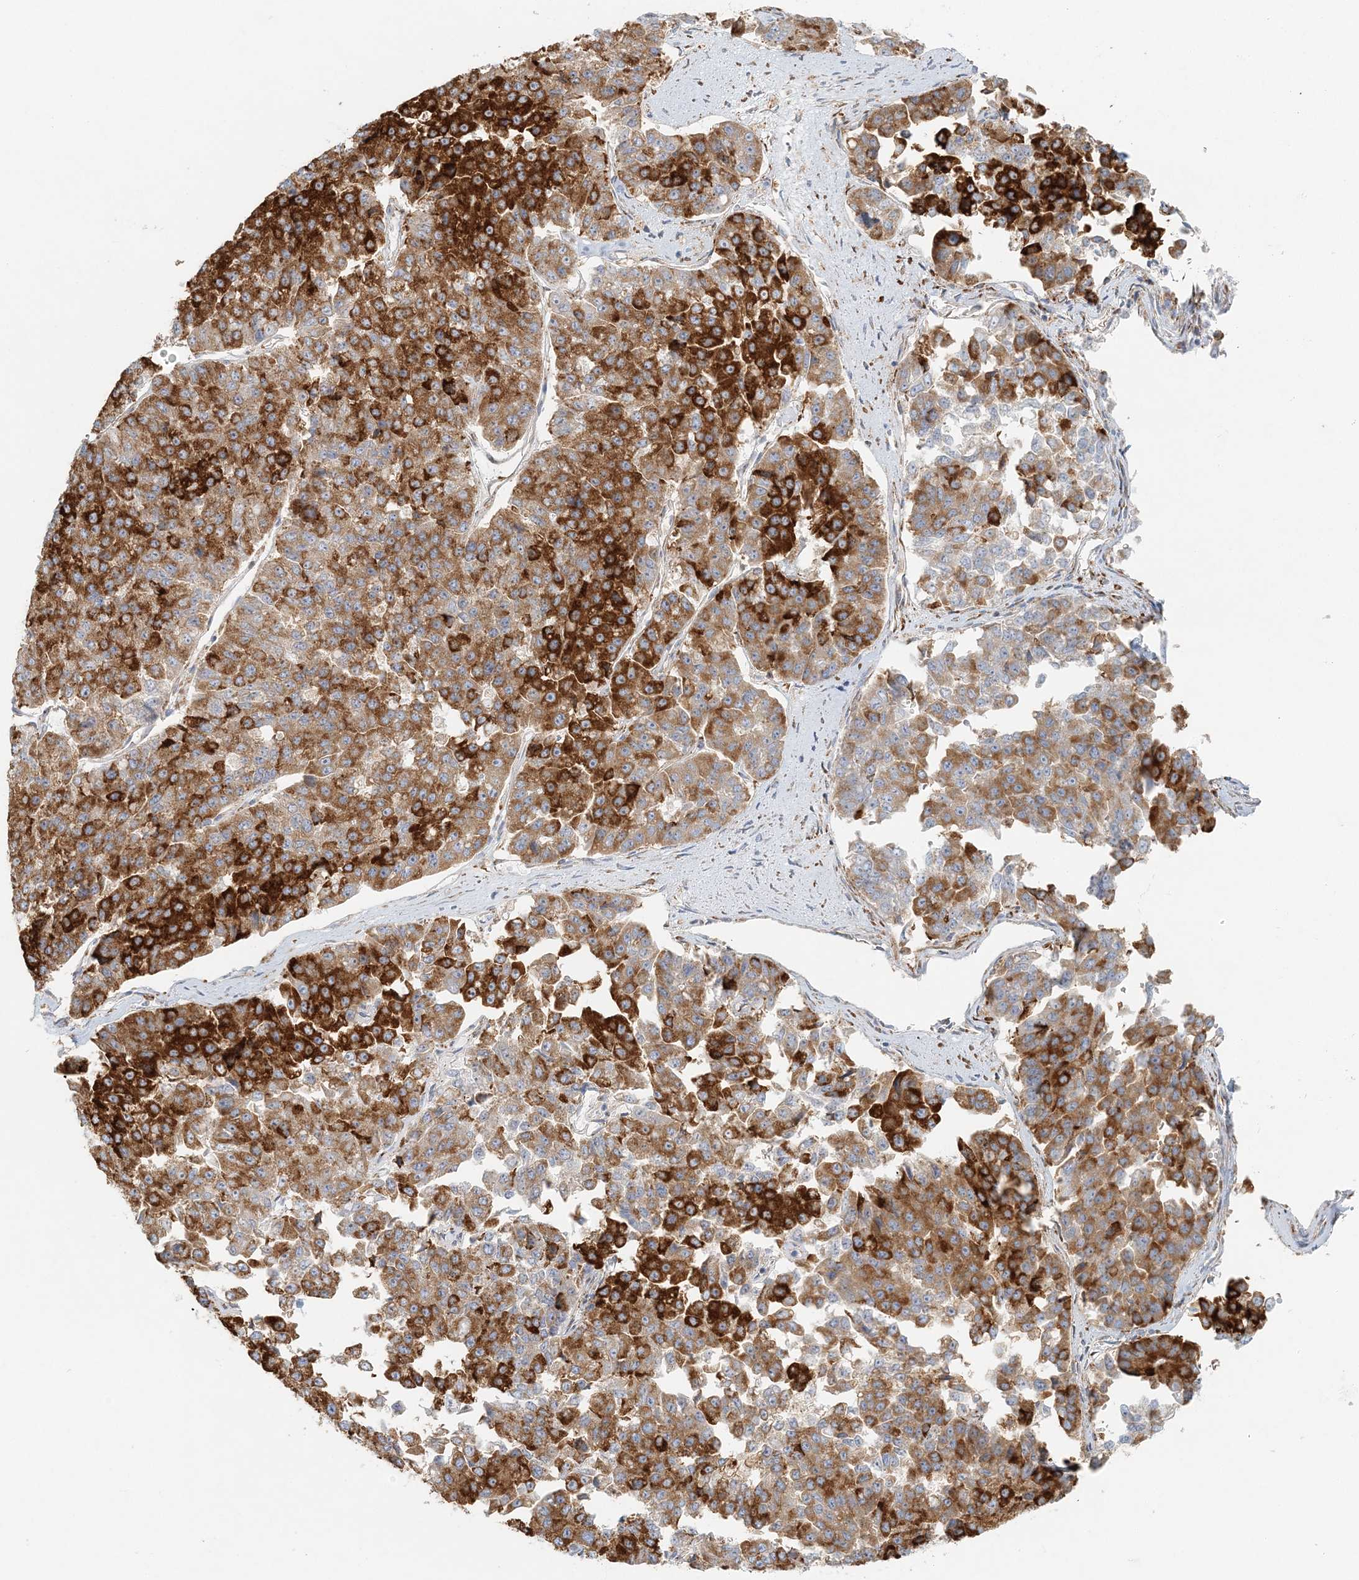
{"staining": {"intensity": "strong", "quantity": ">75%", "location": "cytoplasmic/membranous"}, "tissue": "pancreatic cancer", "cell_type": "Tumor cells", "image_type": "cancer", "snomed": [{"axis": "morphology", "description": "Adenocarcinoma, NOS"}, {"axis": "topography", "description": "Pancreas"}], "caption": "The image demonstrates immunohistochemical staining of pancreatic adenocarcinoma. There is strong cytoplasmic/membranous positivity is present in about >75% of tumor cells.", "gene": "STK11IP", "patient": {"sex": "male", "age": 50}}